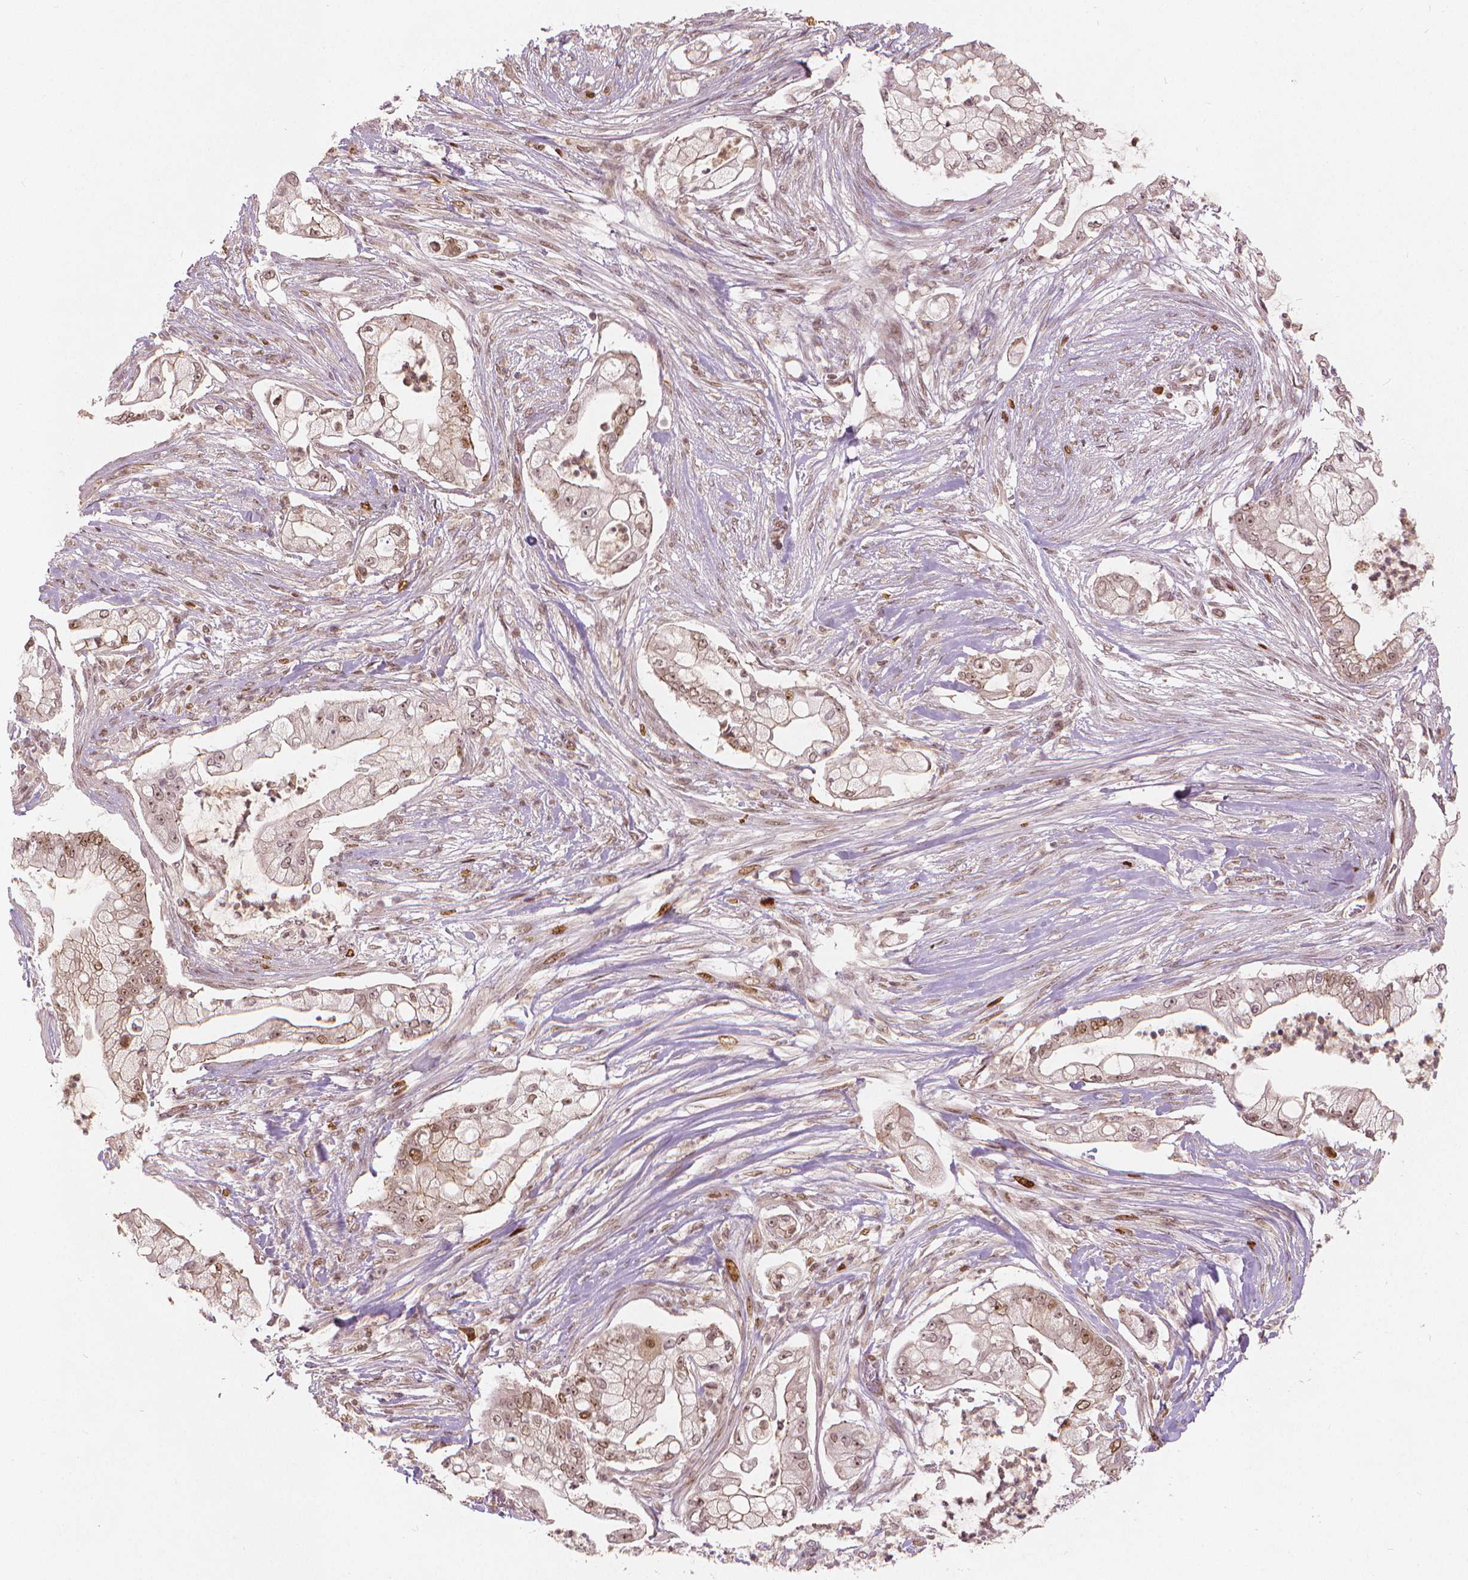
{"staining": {"intensity": "moderate", "quantity": "25%-75%", "location": "nuclear"}, "tissue": "pancreatic cancer", "cell_type": "Tumor cells", "image_type": "cancer", "snomed": [{"axis": "morphology", "description": "Adenocarcinoma, NOS"}, {"axis": "topography", "description": "Pancreas"}], "caption": "Protein staining of pancreatic adenocarcinoma tissue reveals moderate nuclear staining in about 25%-75% of tumor cells. The staining is performed using DAB (3,3'-diaminobenzidine) brown chromogen to label protein expression. The nuclei are counter-stained blue using hematoxylin.", "gene": "NSD2", "patient": {"sex": "female", "age": 69}}